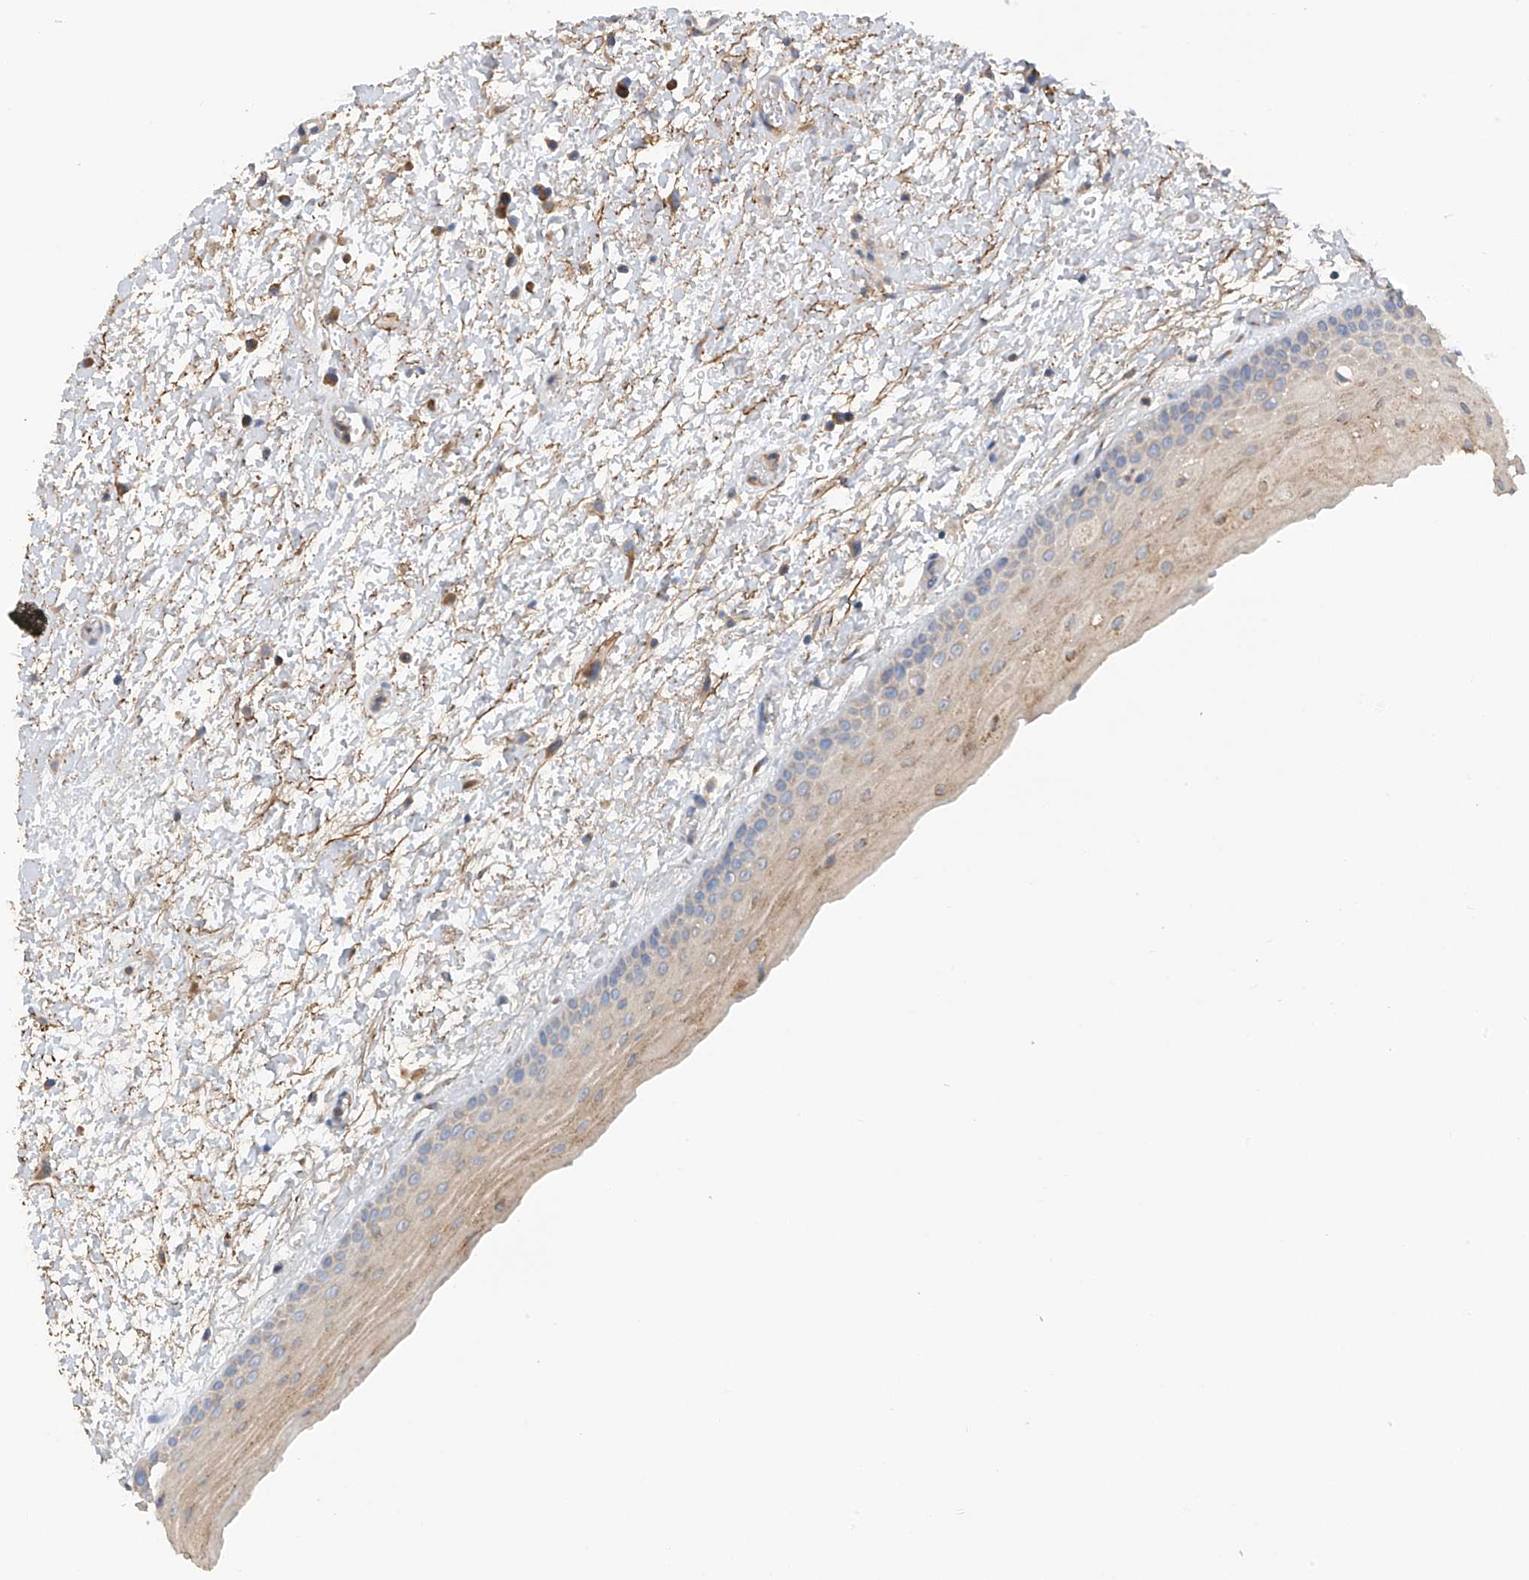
{"staining": {"intensity": "weak", "quantity": "<25%", "location": "cytoplasmic/membranous"}, "tissue": "oral mucosa", "cell_type": "Squamous epithelial cells", "image_type": "normal", "snomed": [{"axis": "morphology", "description": "Normal tissue, NOS"}, {"axis": "topography", "description": "Oral tissue"}], "caption": "Protein analysis of normal oral mucosa displays no significant positivity in squamous epithelial cells.", "gene": "GALNTL6", "patient": {"sex": "female", "age": 76}}